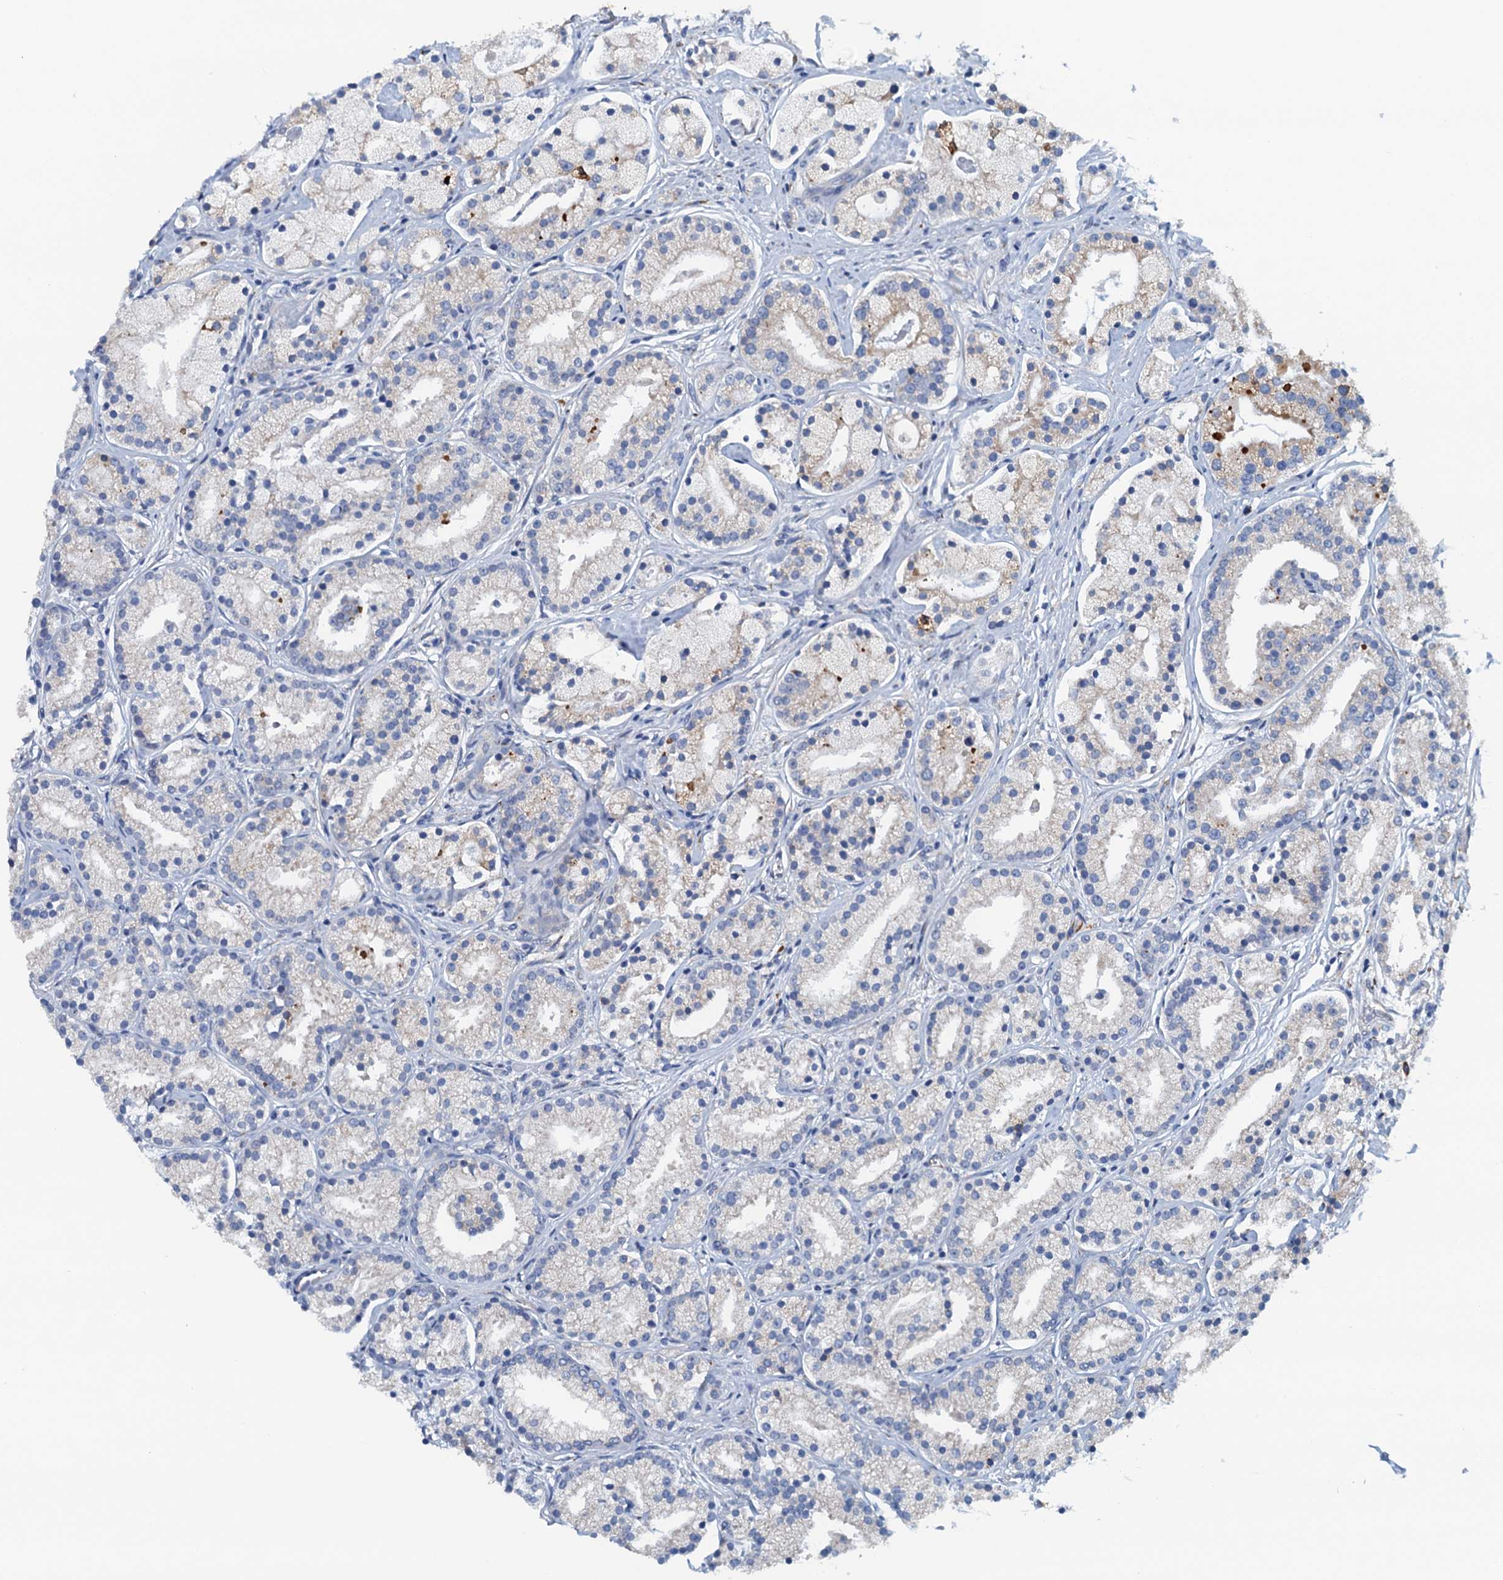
{"staining": {"intensity": "negative", "quantity": "none", "location": "none"}, "tissue": "prostate cancer", "cell_type": "Tumor cells", "image_type": "cancer", "snomed": [{"axis": "morphology", "description": "Adenocarcinoma, High grade"}, {"axis": "topography", "description": "Prostate"}], "caption": "An immunohistochemistry (IHC) histopathology image of prostate cancer is shown. There is no staining in tumor cells of prostate cancer.", "gene": "CBLIF", "patient": {"sex": "male", "age": 69}}